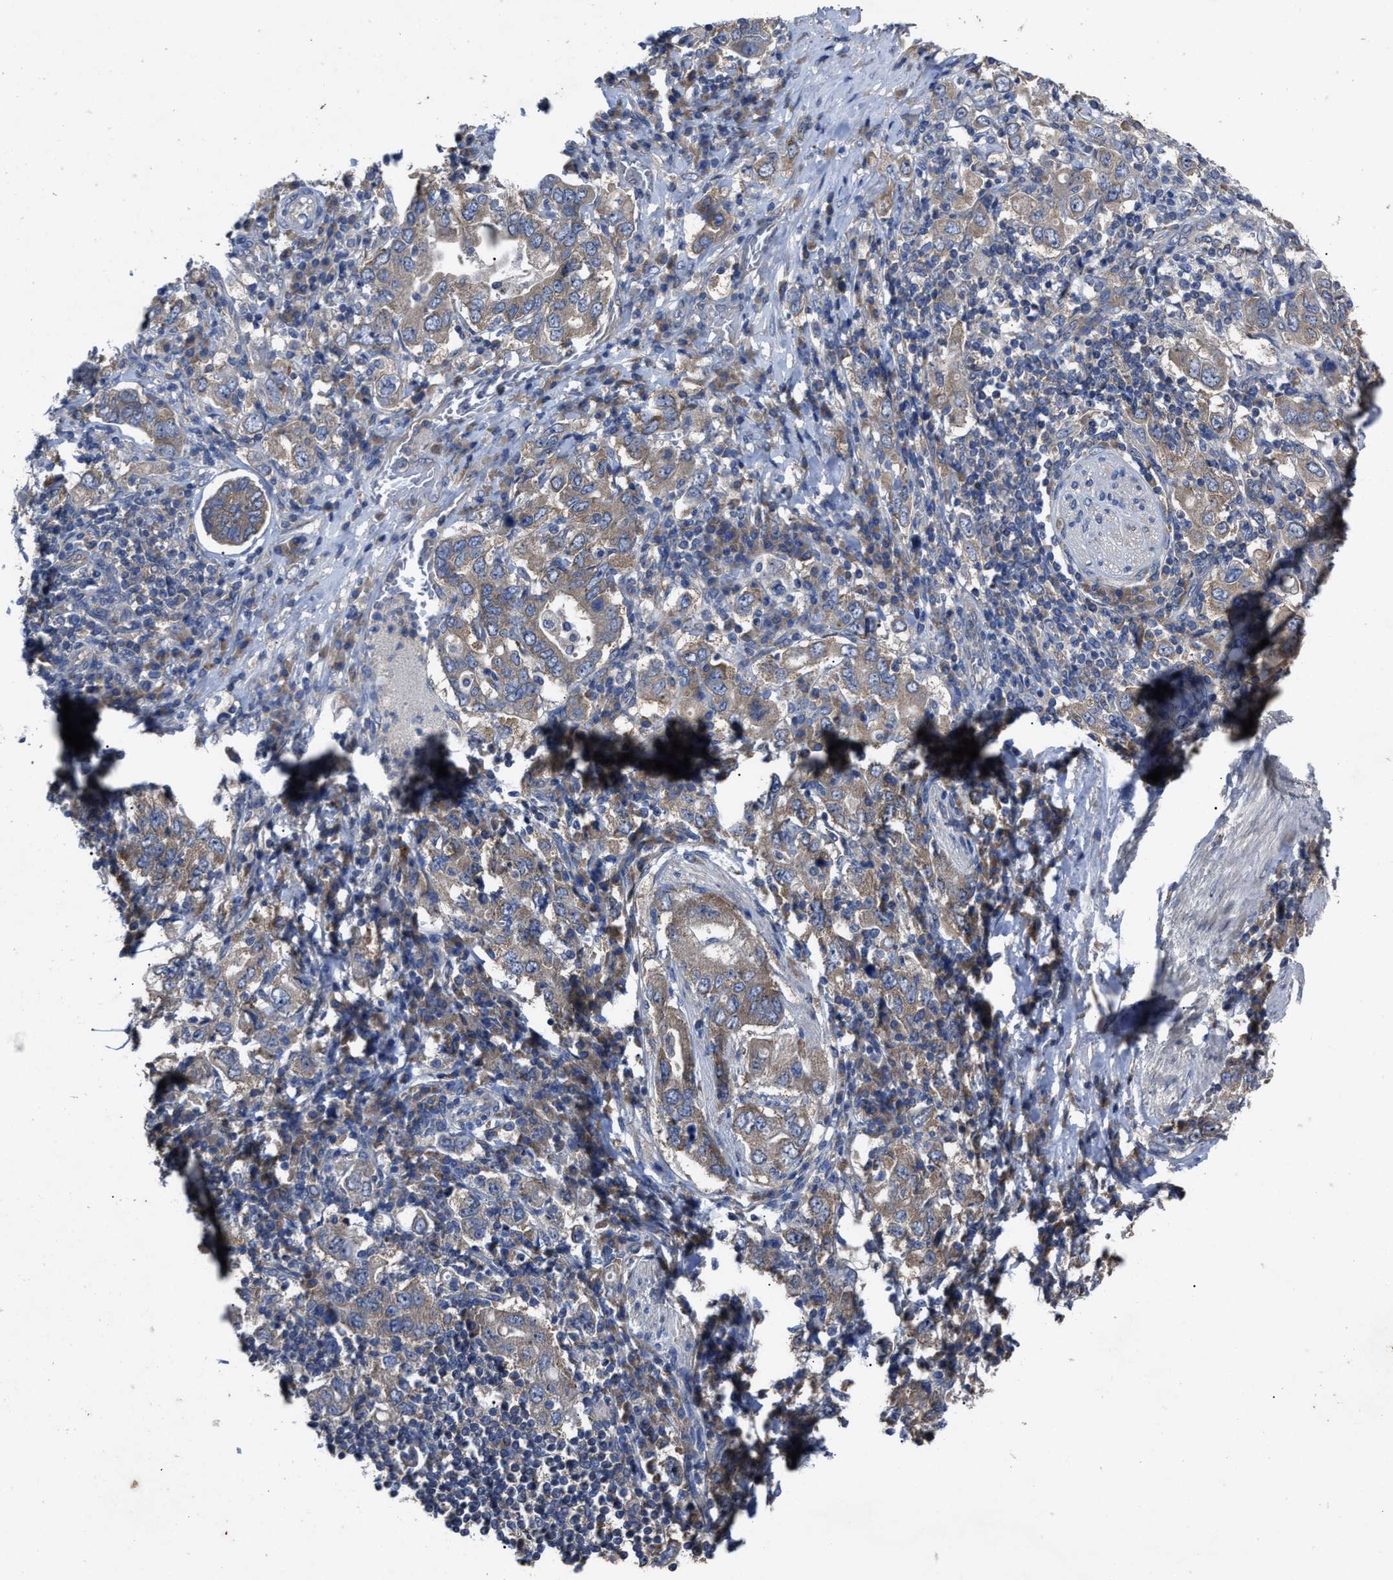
{"staining": {"intensity": "weak", "quantity": ">75%", "location": "cytoplasmic/membranous"}, "tissue": "stomach cancer", "cell_type": "Tumor cells", "image_type": "cancer", "snomed": [{"axis": "morphology", "description": "Adenocarcinoma, NOS"}, {"axis": "topography", "description": "Stomach, upper"}], "caption": "Immunohistochemical staining of human adenocarcinoma (stomach) exhibits low levels of weak cytoplasmic/membranous expression in about >75% of tumor cells.", "gene": "UPF1", "patient": {"sex": "male", "age": 62}}